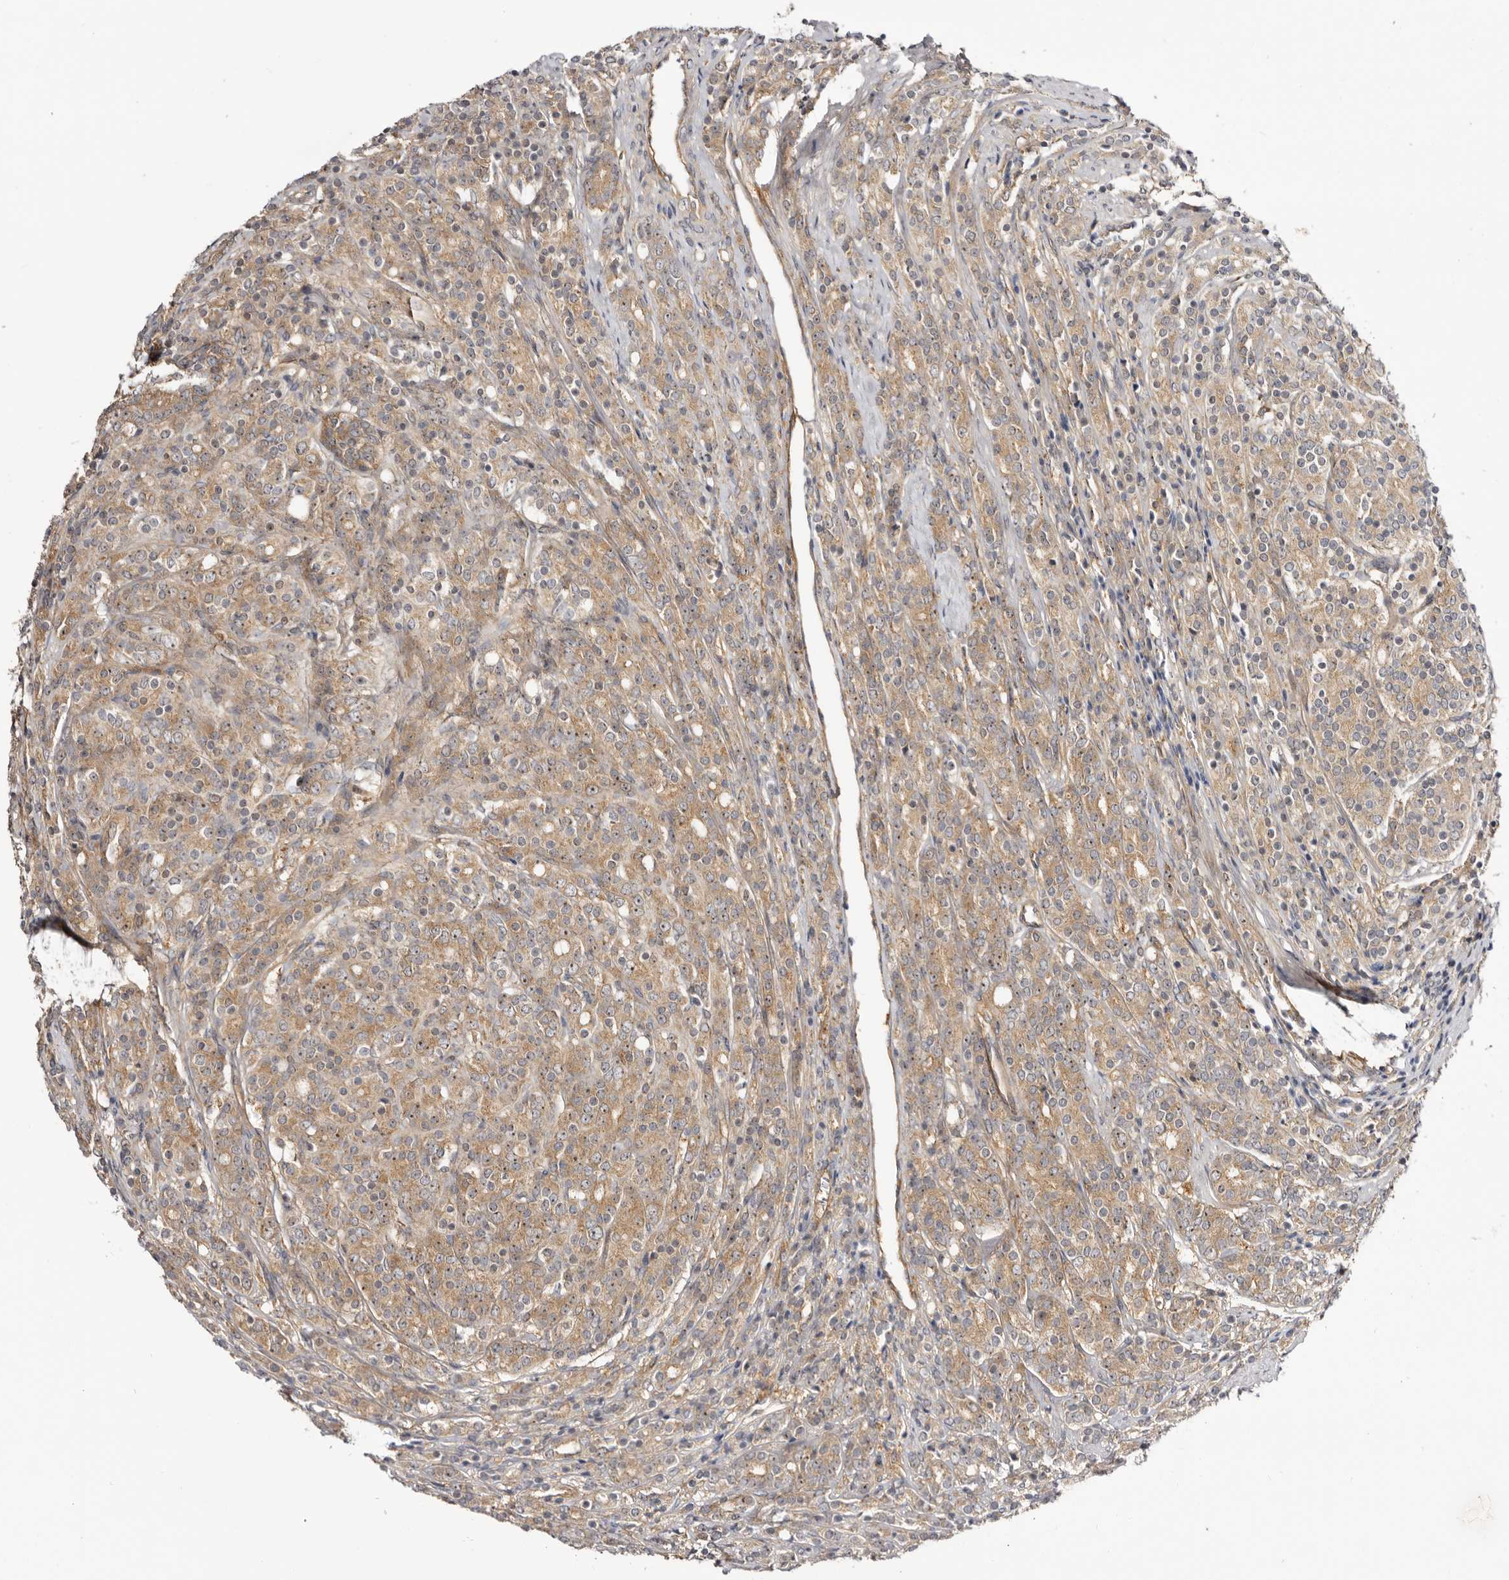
{"staining": {"intensity": "moderate", "quantity": ">75%", "location": "cytoplasmic/membranous,nuclear"}, "tissue": "prostate cancer", "cell_type": "Tumor cells", "image_type": "cancer", "snomed": [{"axis": "morphology", "description": "Adenocarcinoma, High grade"}, {"axis": "topography", "description": "Prostate"}], "caption": "Moderate cytoplasmic/membranous and nuclear expression is seen in about >75% of tumor cells in prostate high-grade adenocarcinoma. The protein is stained brown, and the nuclei are stained in blue (DAB (3,3'-diaminobenzidine) IHC with brightfield microscopy, high magnification).", "gene": "PANK4", "patient": {"sex": "male", "age": 62}}